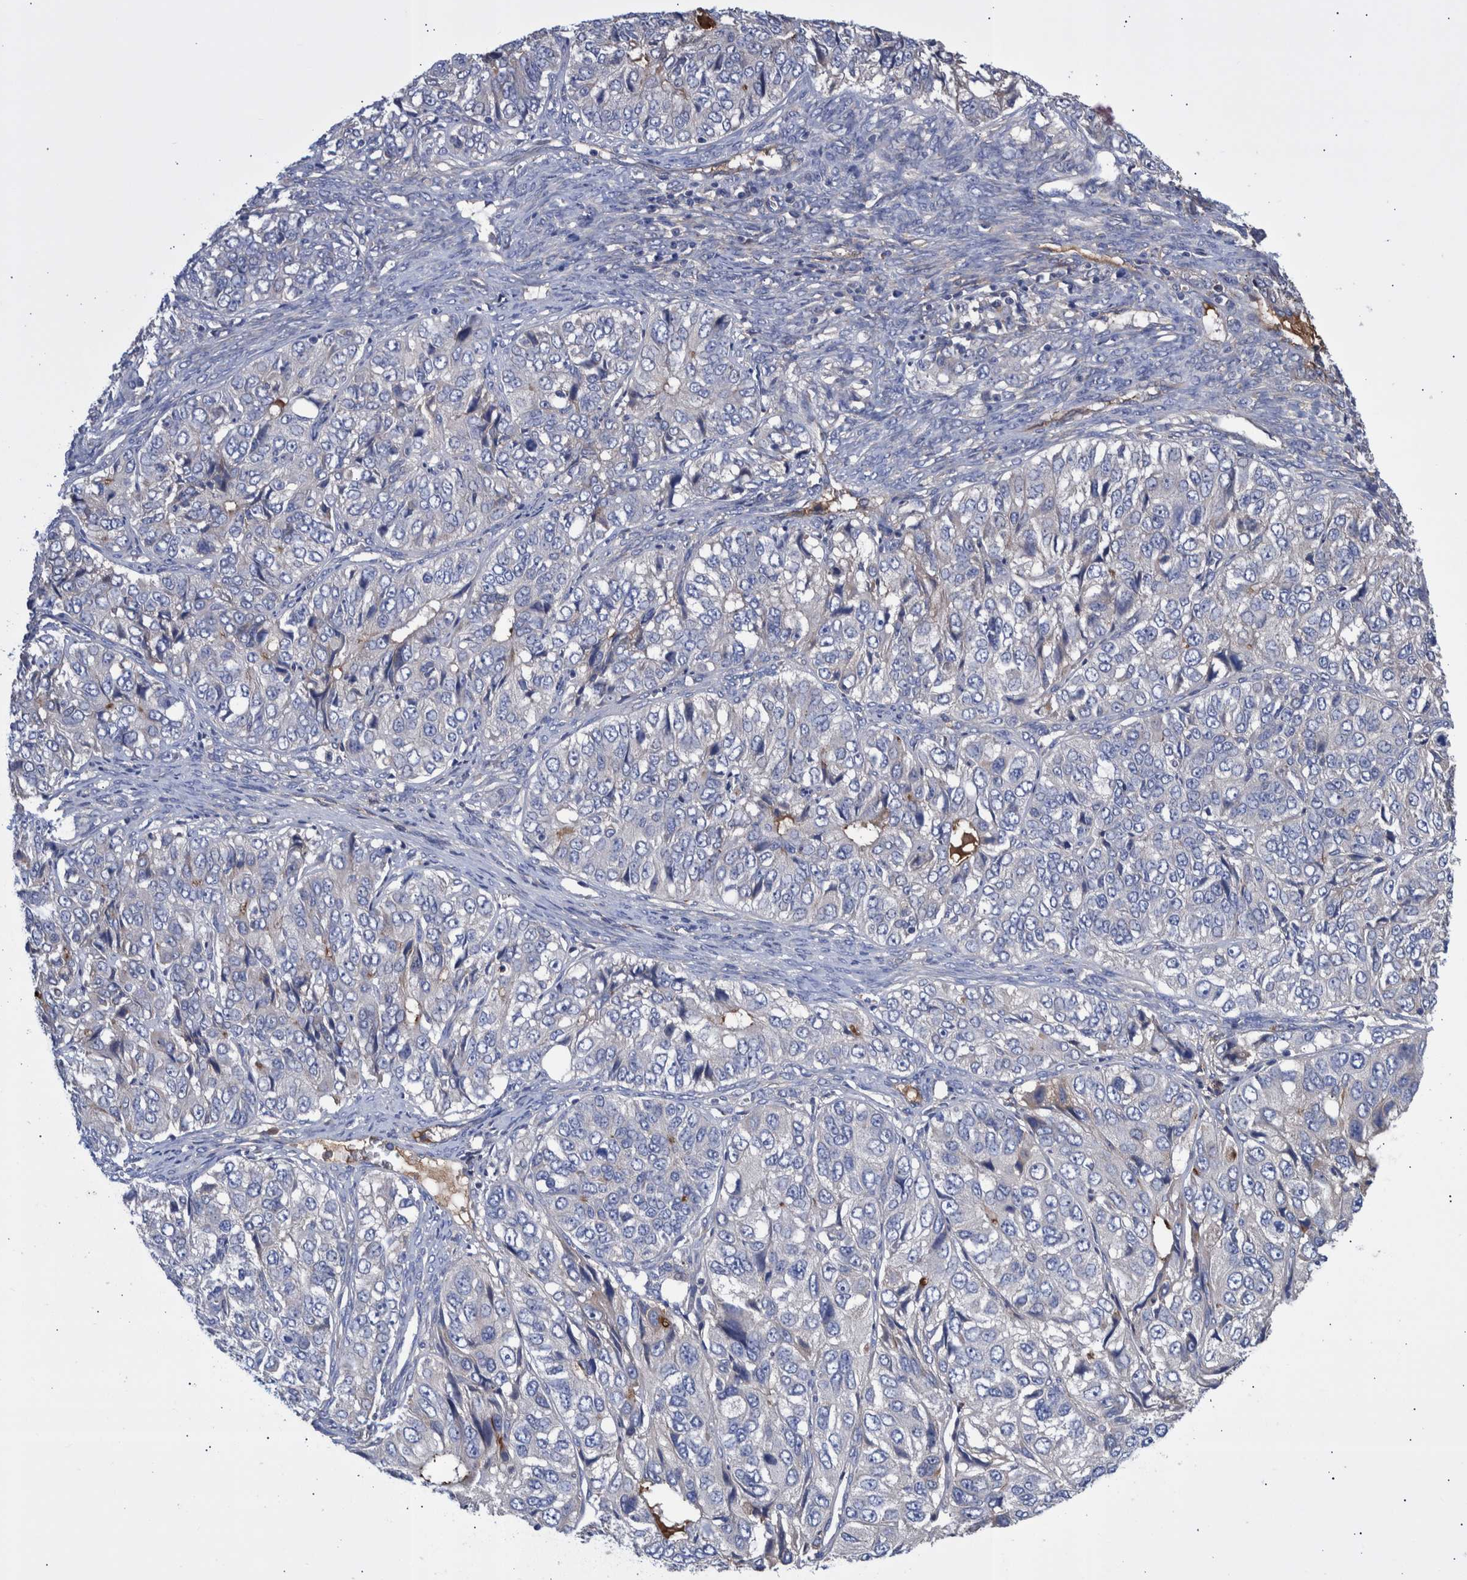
{"staining": {"intensity": "negative", "quantity": "none", "location": "none"}, "tissue": "ovarian cancer", "cell_type": "Tumor cells", "image_type": "cancer", "snomed": [{"axis": "morphology", "description": "Carcinoma, endometroid"}, {"axis": "topography", "description": "Ovary"}], "caption": "A high-resolution image shows immunohistochemistry staining of endometroid carcinoma (ovarian), which shows no significant expression in tumor cells.", "gene": "DLL4", "patient": {"sex": "female", "age": 51}}